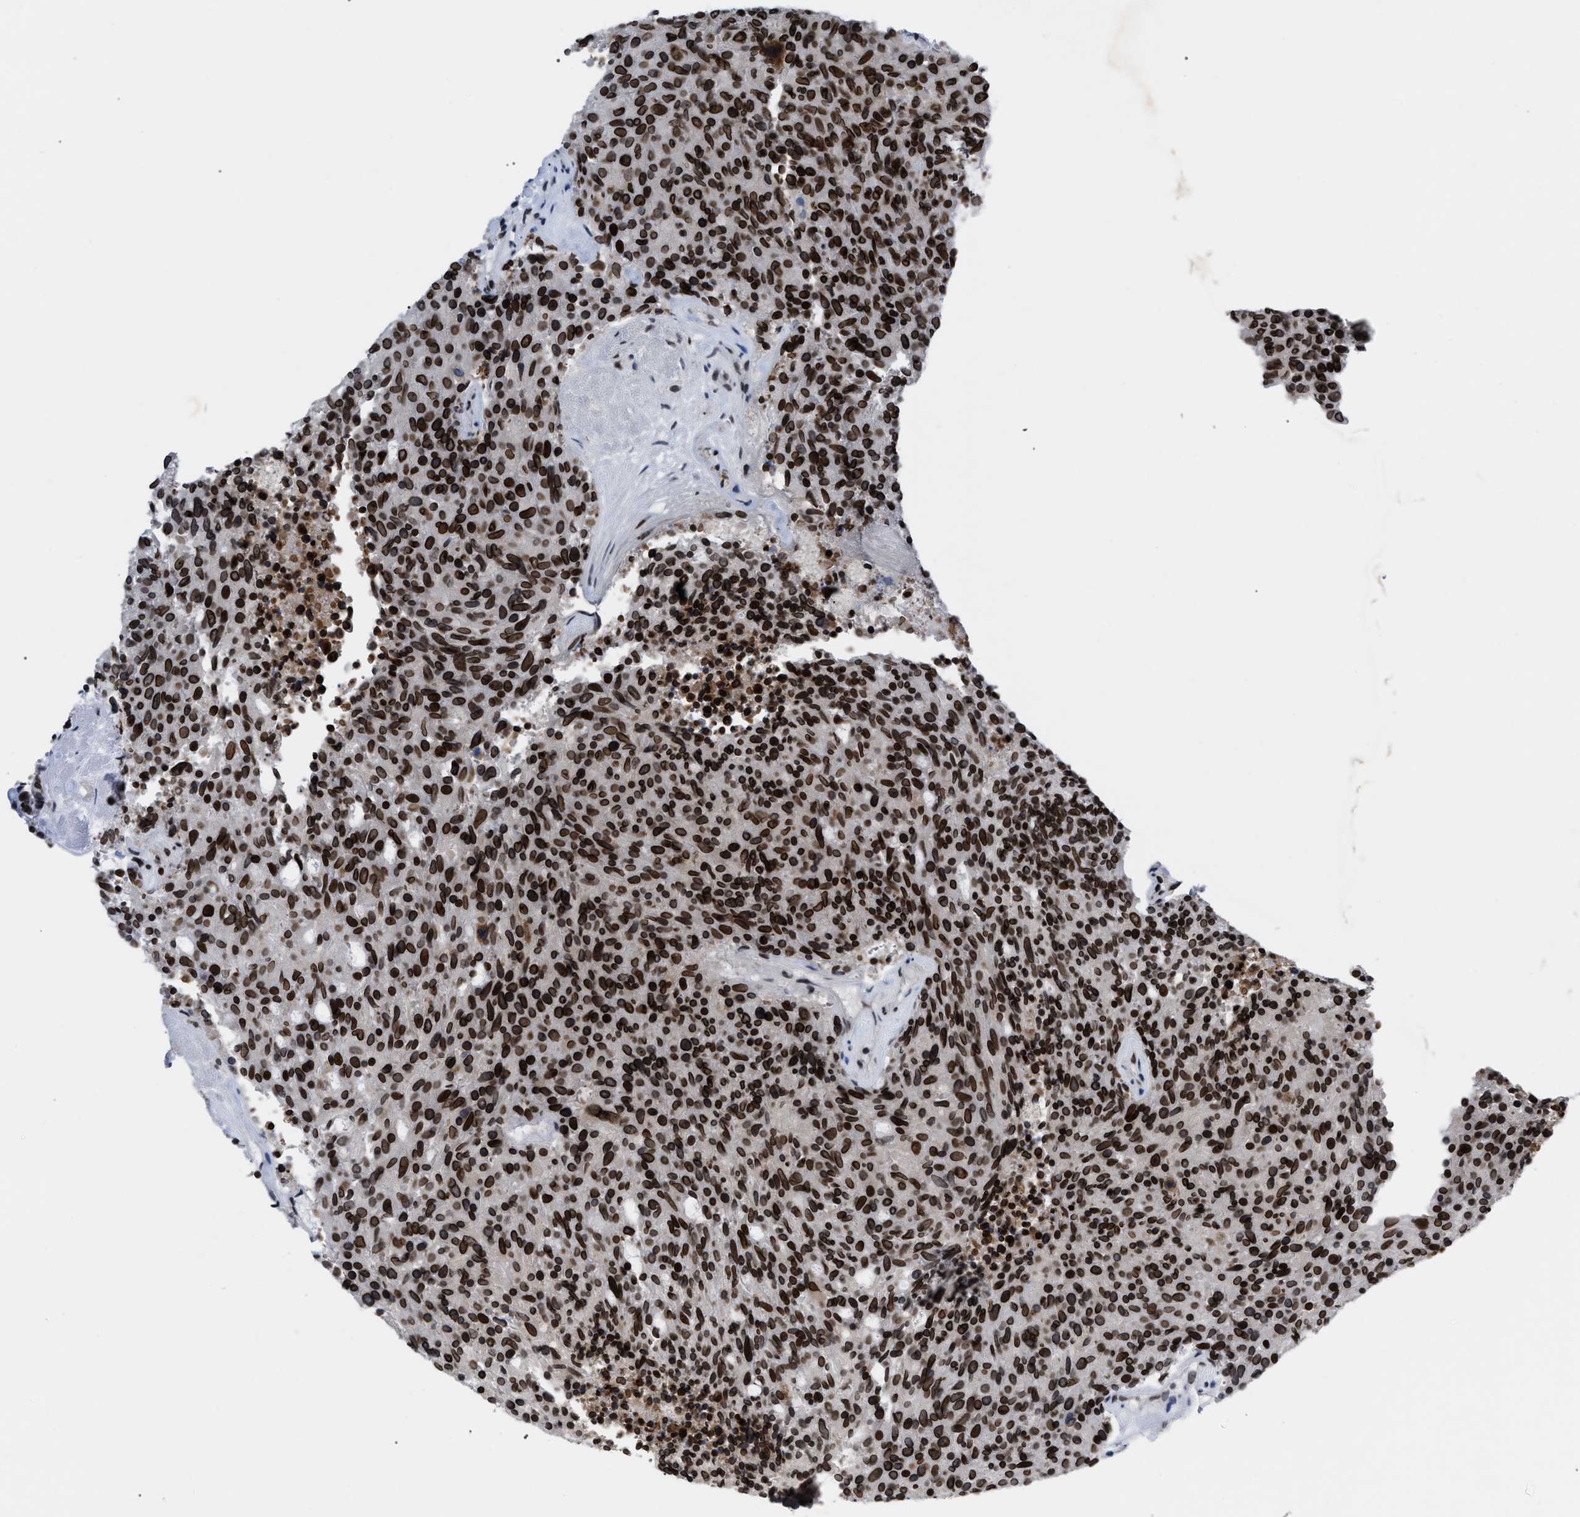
{"staining": {"intensity": "strong", "quantity": ">75%", "location": "cytoplasmic/membranous,nuclear"}, "tissue": "carcinoid", "cell_type": "Tumor cells", "image_type": "cancer", "snomed": [{"axis": "morphology", "description": "Carcinoid, malignant, NOS"}, {"axis": "topography", "description": "Pancreas"}], "caption": "Immunohistochemistry histopathology image of neoplastic tissue: carcinoid (malignant) stained using immunohistochemistry (IHC) shows high levels of strong protein expression localized specifically in the cytoplasmic/membranous and nuclear of tumor cells, appearing as a cytoplasmic/membranous and nuclear brown color.", "gene": "TPR", "patient": {"sex": "female", "age": 54}}